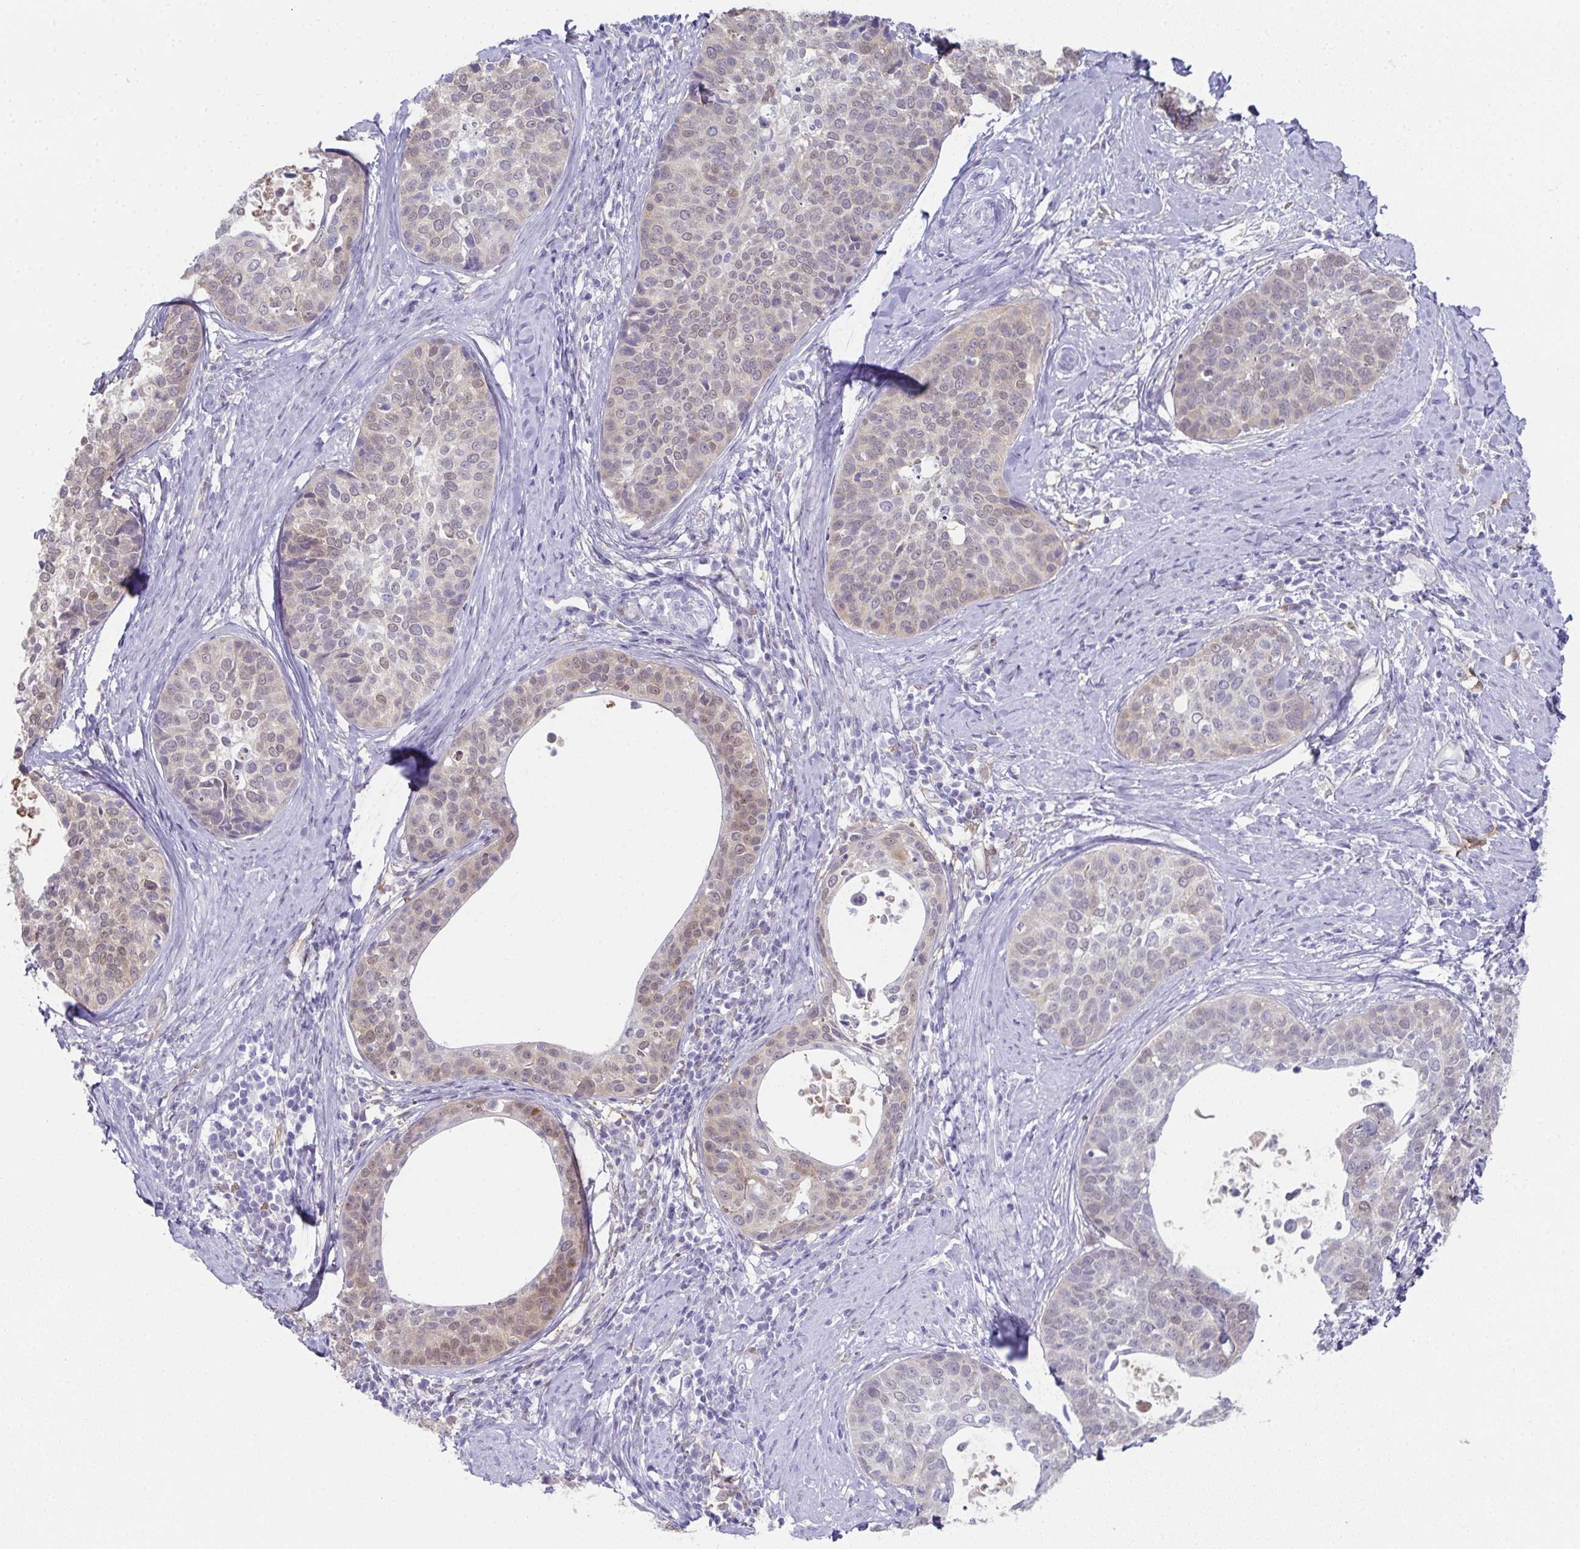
{"staining": {"intensity": "weak", "quantity": "<25%", "location": "cytoplasmic/membranous,nuclear"}, "tissue": "cervical cancer", "cell_type": "Tumor cells", "image_type": "cancer", "snomed": [{"axis": "morphology", "description": "Squamous cell carcinoma, NOS"}, {"axis": "topography", "description": "Cervix"}], "caption": "Immunohistochemistry histopathology image of neoplastic tissue: human cervical squamous cell carcinoma stained with DAB displays no significant protein positivity in tumor cells.", "gene": "RBP1", "patient": {"sex": "female", "age": 69}}